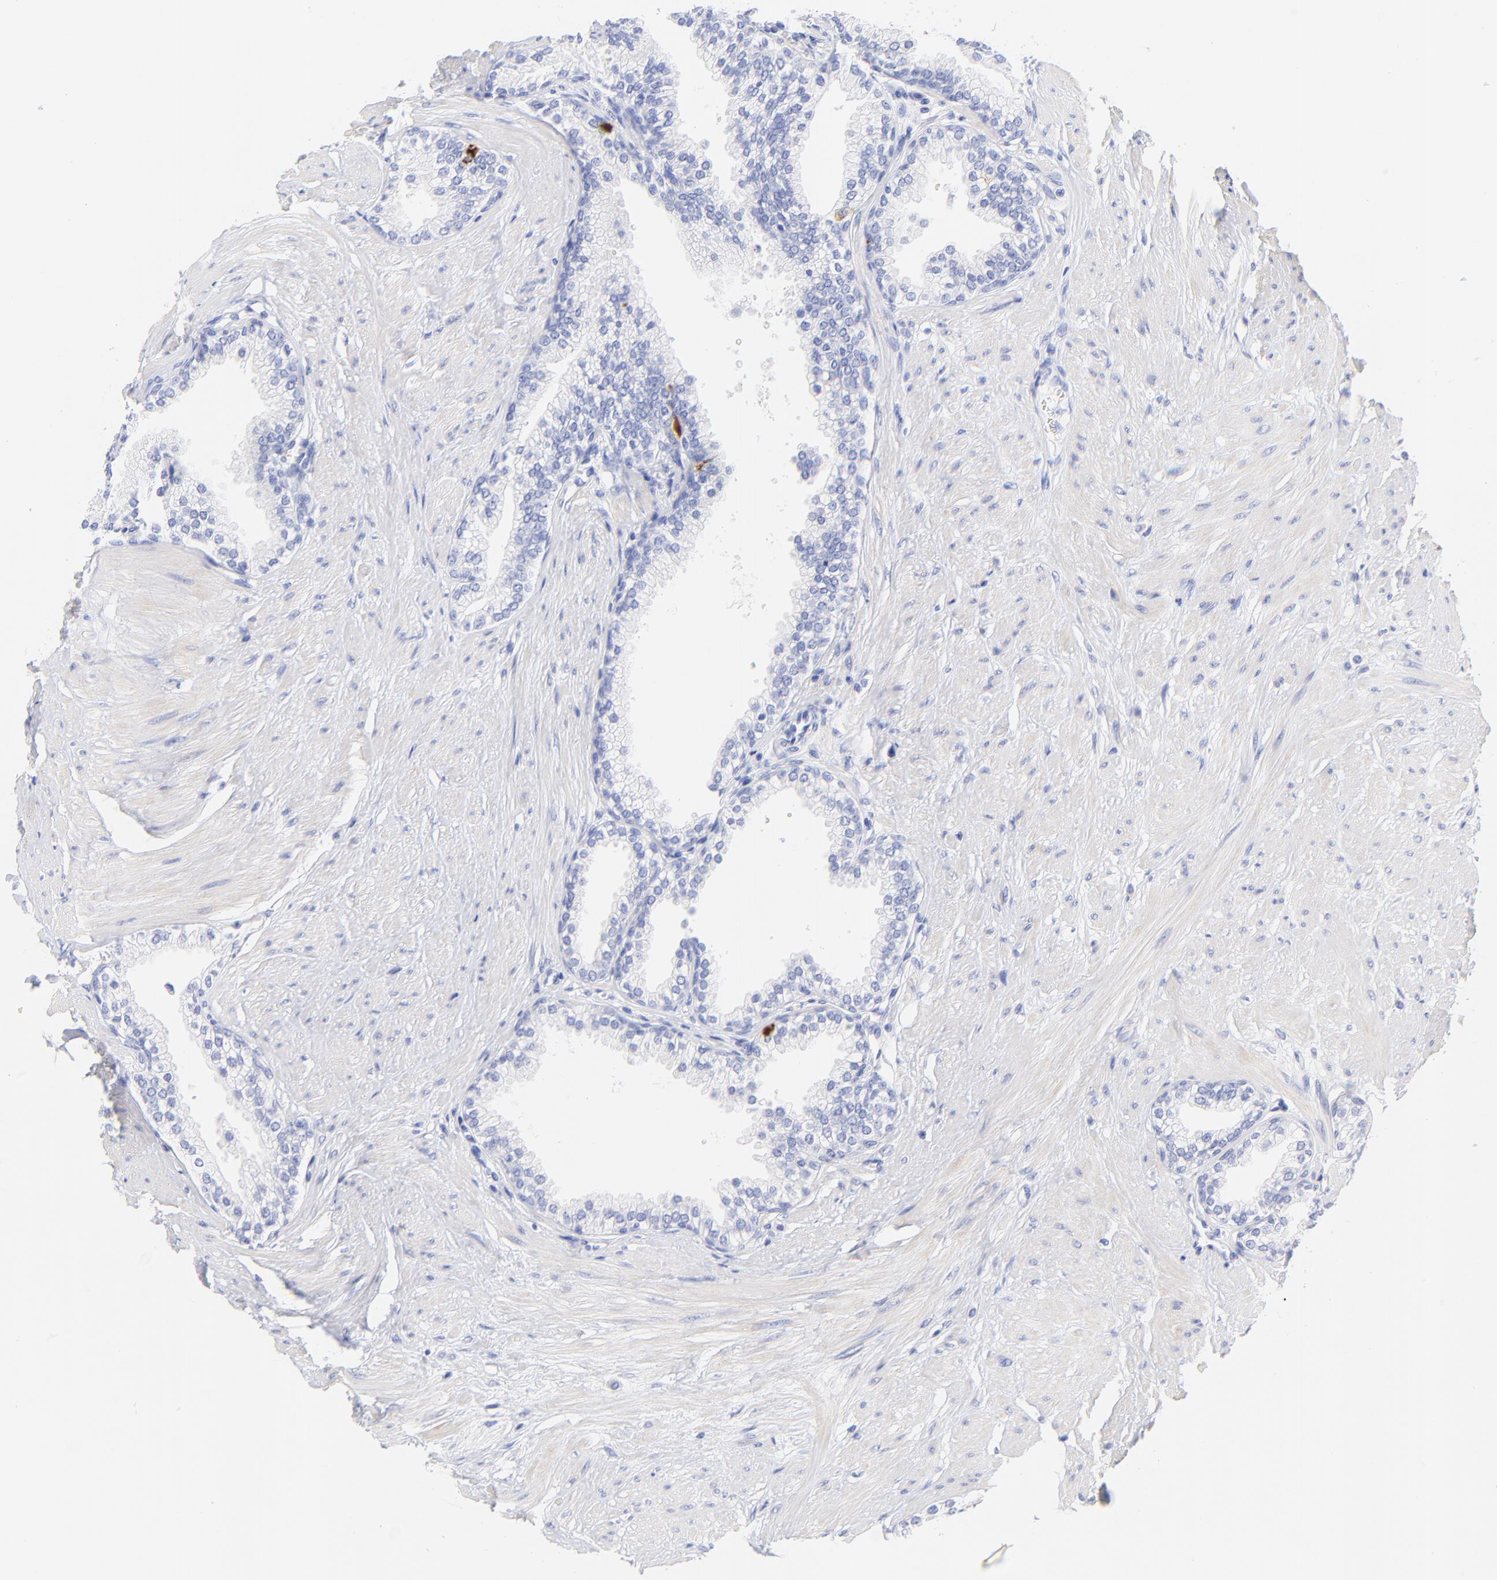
{"staining": {"intensity": "negative", "quantity": "none", "location": "none"}, "tissue": "prostate", "cell_type": "Glandular cells", "image_type": "normal", "snomed": [{"axis": "morphology", "description": "Normal tissue, NOS"}, {"axis": "topography", "description": "Prostate"}], "caption": "Prostate stained for a protein using immunohistochemistry displays no expression glandular cells.", "gene": "C1QTNF6", "patient": {"sex": "male", "age": 64}}